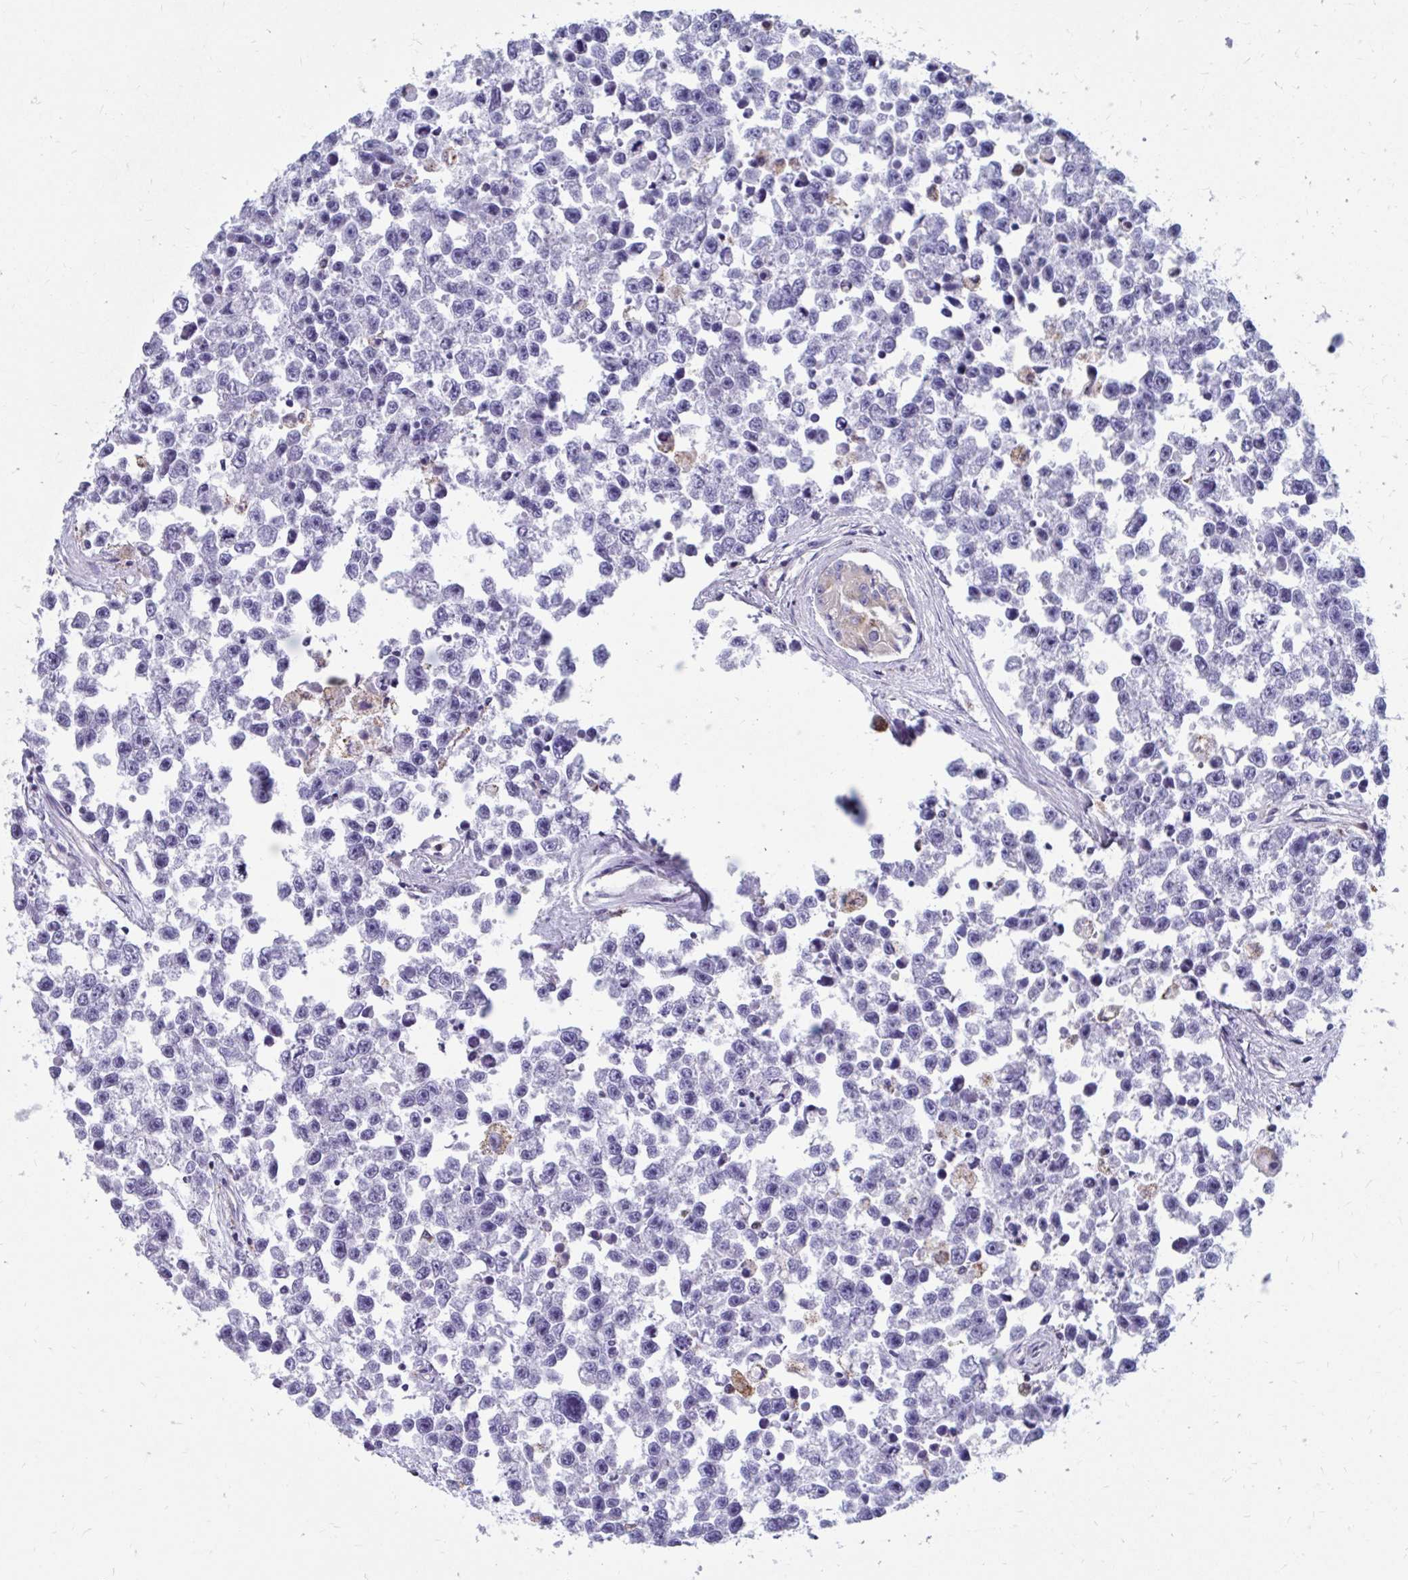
{"staining": {"intensity": "negative", "quantity": "none", "location": "none"}, "tissue": "testis cancer", "cell_type": "Tumor cells", "image_type": "cancer", "snomed": [{"axis": "morphology", "description": "Seminoma, NOS"}, {"axis": "topography", "description": "Testis"}], "caption": "Immunohistochemistry of human testis cancer (seminoma) exhibits no positivity in tumor cells. (Brightfield microscopy of DAB (3,3'-diaminobenzidine) IHC at high magnification).", "gene": "FKBP2", "patient": {"sex": "male", "age": 26}}